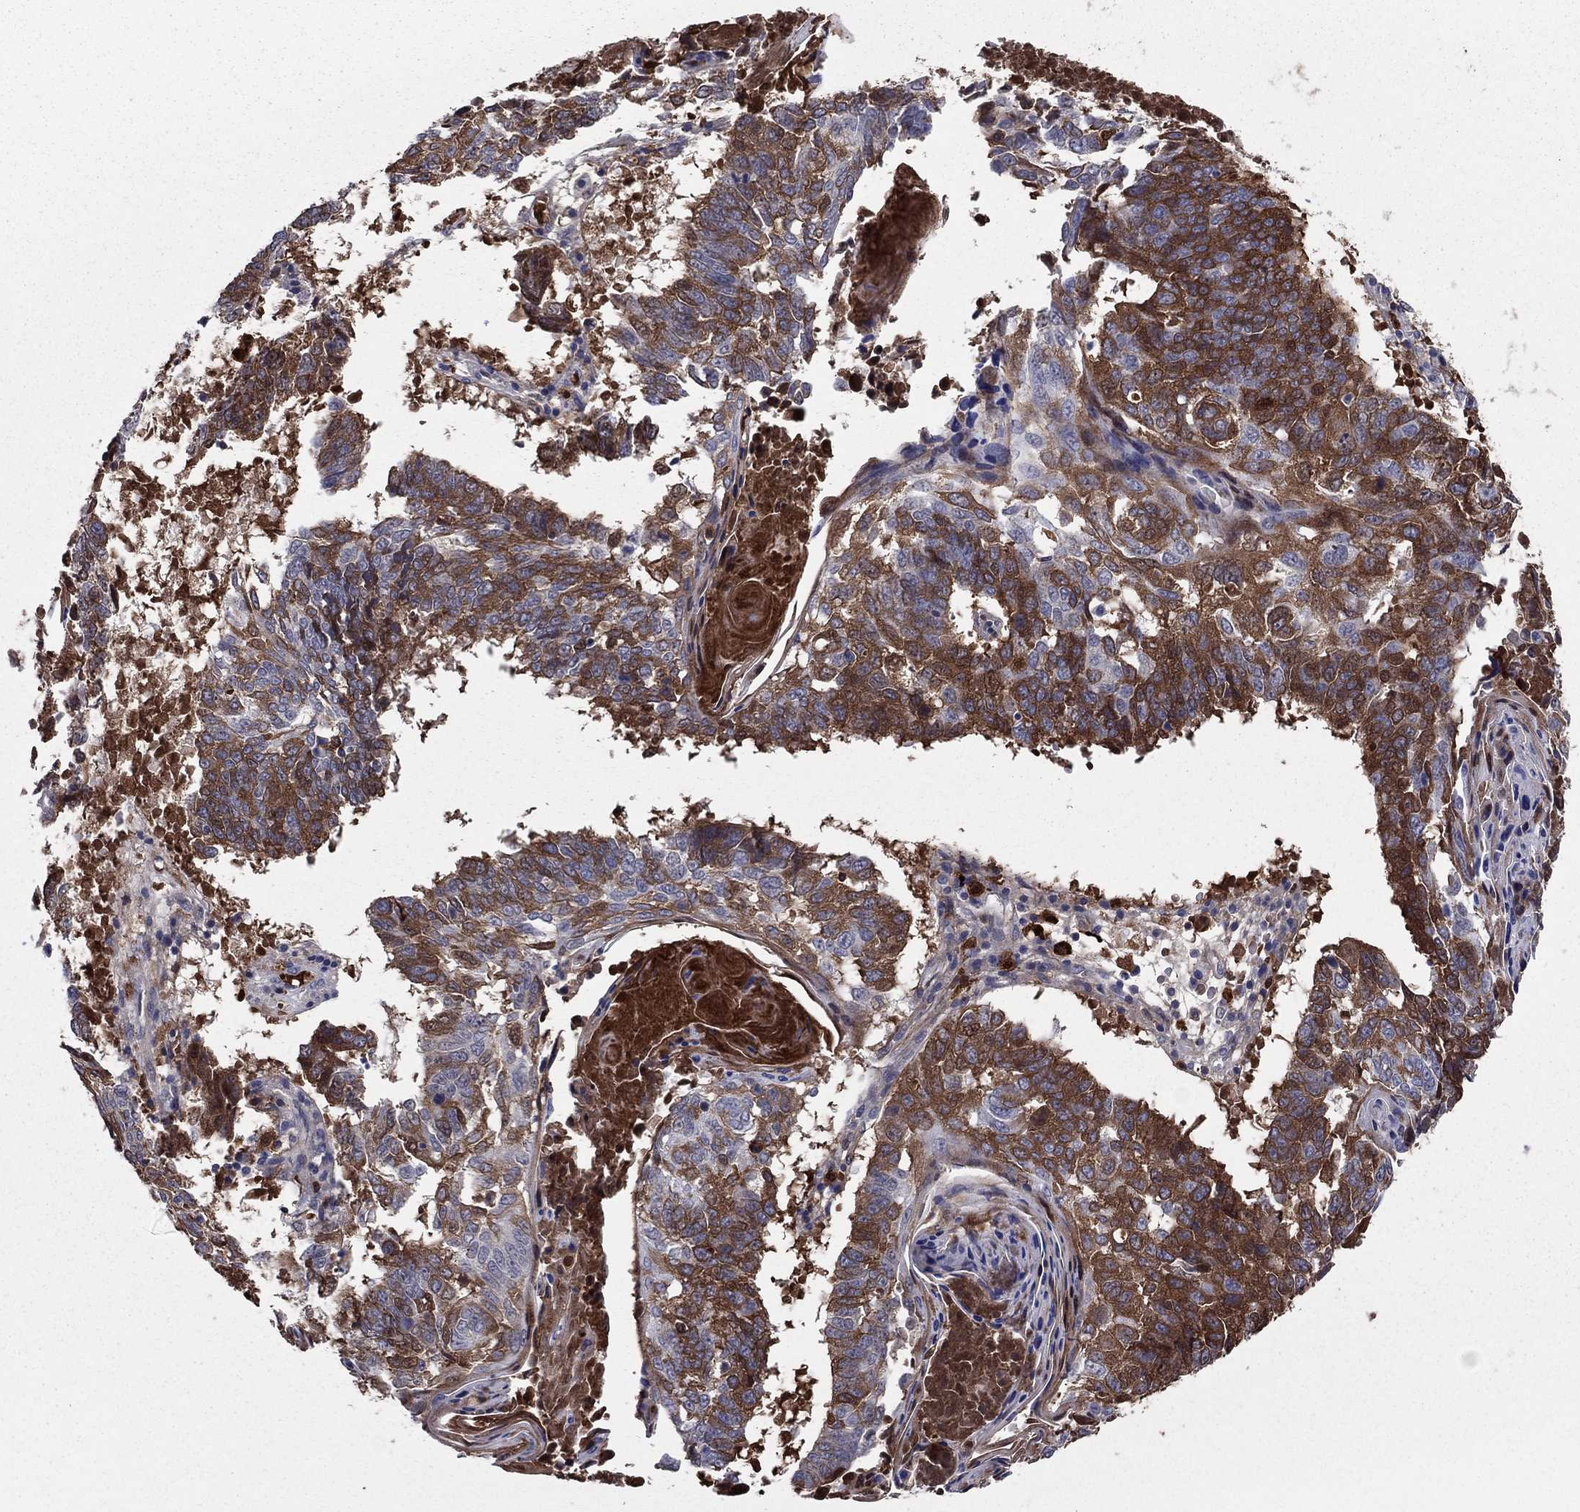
{"staining": {"intensity": "strong", "quantity": "25%-75%", "location": "cytoplasmic/membranous"}, "tissue": "lung cancer", "cell_type": "Tumor cells", "image_type": "cancer", "snomed": [{"axis": "morphology", "description": "Squamous cell carcinoma, NOS"}, {"axis": "topography", "description": "Lung"}], "caption": "Immunohistochemistry (DAB (3,3'-diaminobenzidine)) staining of lung cancer demonstrates strong cytoplasmic/membranous protein expression in approximately 25%-75% of tumor cells.", "gene": "HPX", "patient": {"sex": "male", "age": 73}}